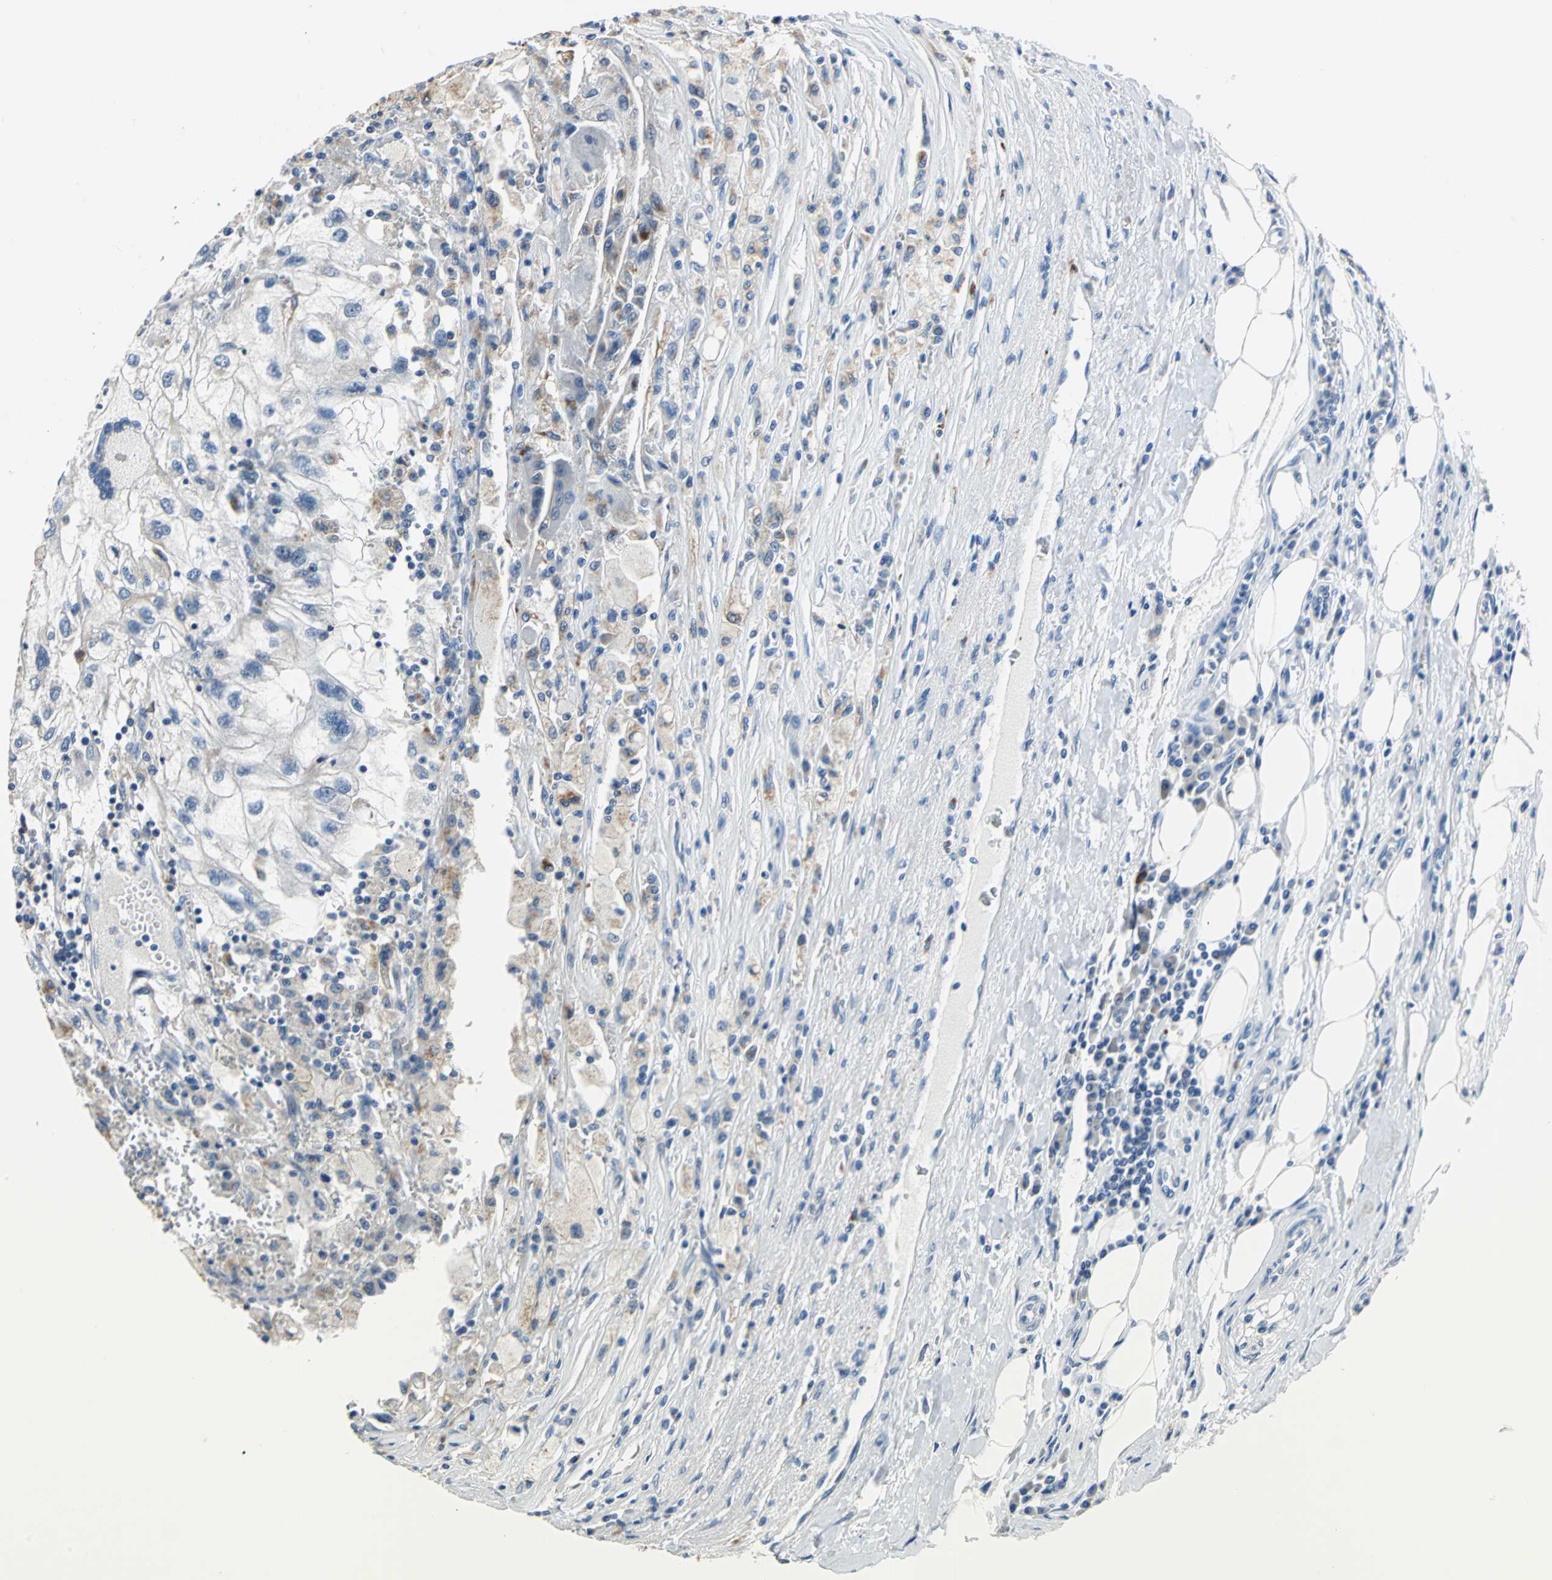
{"staining": {"intensity": "weak", "quantity": ">75%", "location": "cytoplasmic/membranous"}, "tissue": "renal cancer", "cell_type": "Tumor cells", "image_type": "cancer", "snomed": [{"axis": "morphology", "description": "Normal tissue, NOS"}, {"axis": "morphology", "description": "Adenocarcinoma, NOS"}, {"axis": "topography", "description": "Kidney"}], "caption": "The histopathology image displays a brown stain indicating the presence of a protein in the cytoplasmic/membranous of tumor cells in renal cancer.", "gene": "RASD2", "patient": {"sex": "male", "age": 71}}